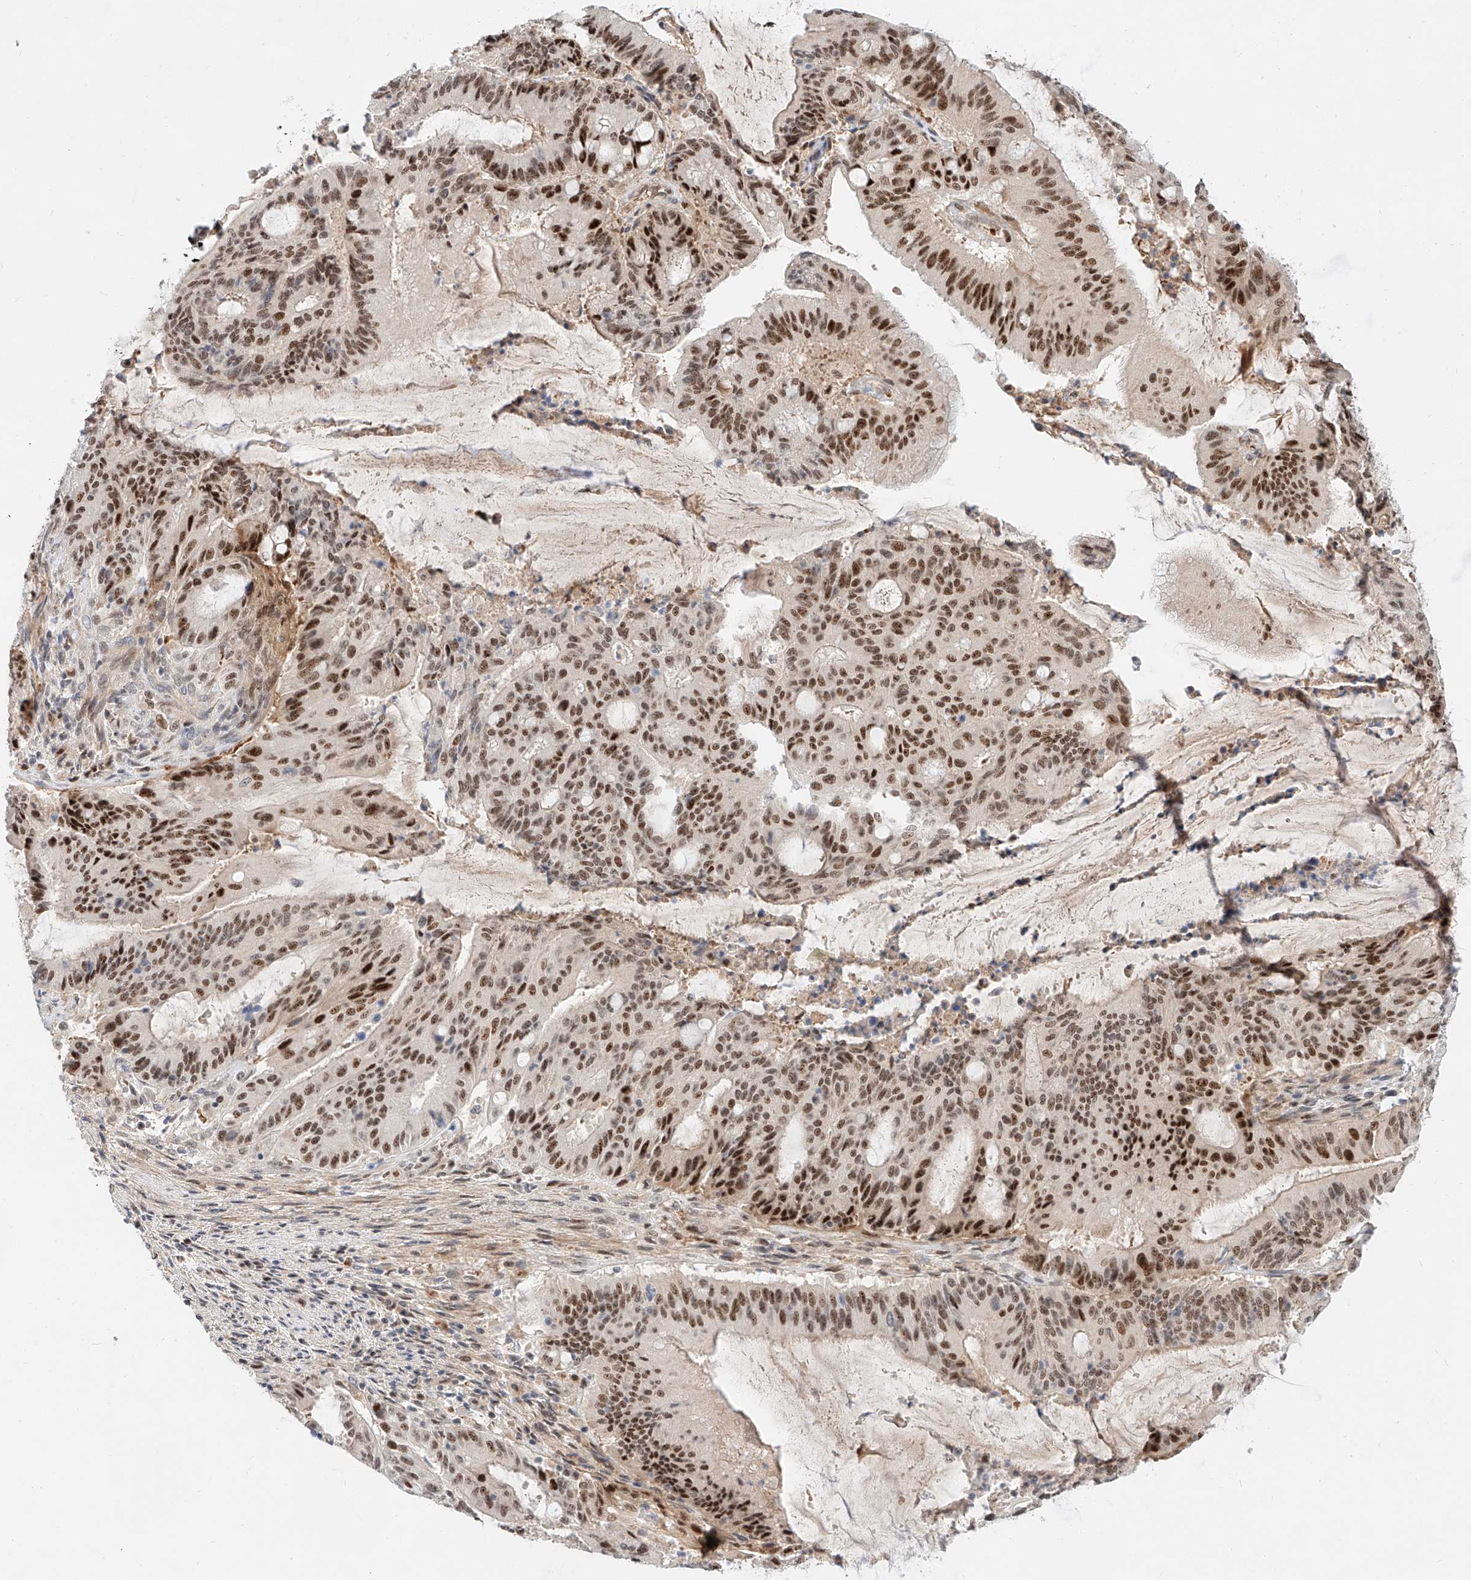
{"staining": {"intensity": "moderate", "quantity": ">75%", "location": "nuclear"}, "tissue": "liver cancer", "cell_type": "Tumor cells", "image_type": "cancer", "snomed": [{"axis": "morphology", "description": "Normal tissue, NOS"}, {"axis": "morphology", "description": "Cholangiocarcinoma"}, {"axis": "topography", "description": "Liver"}, {"axis": "topography", "description": "Peripheral nerve tissue"}], "caption": "IHC of liver cholangiocarcinoma displays medium levels of moderate nuclear expression in approximately >75% of tumor cells.", "gene": "CBX8", "patient": {"sex": "female", "age": 73}}